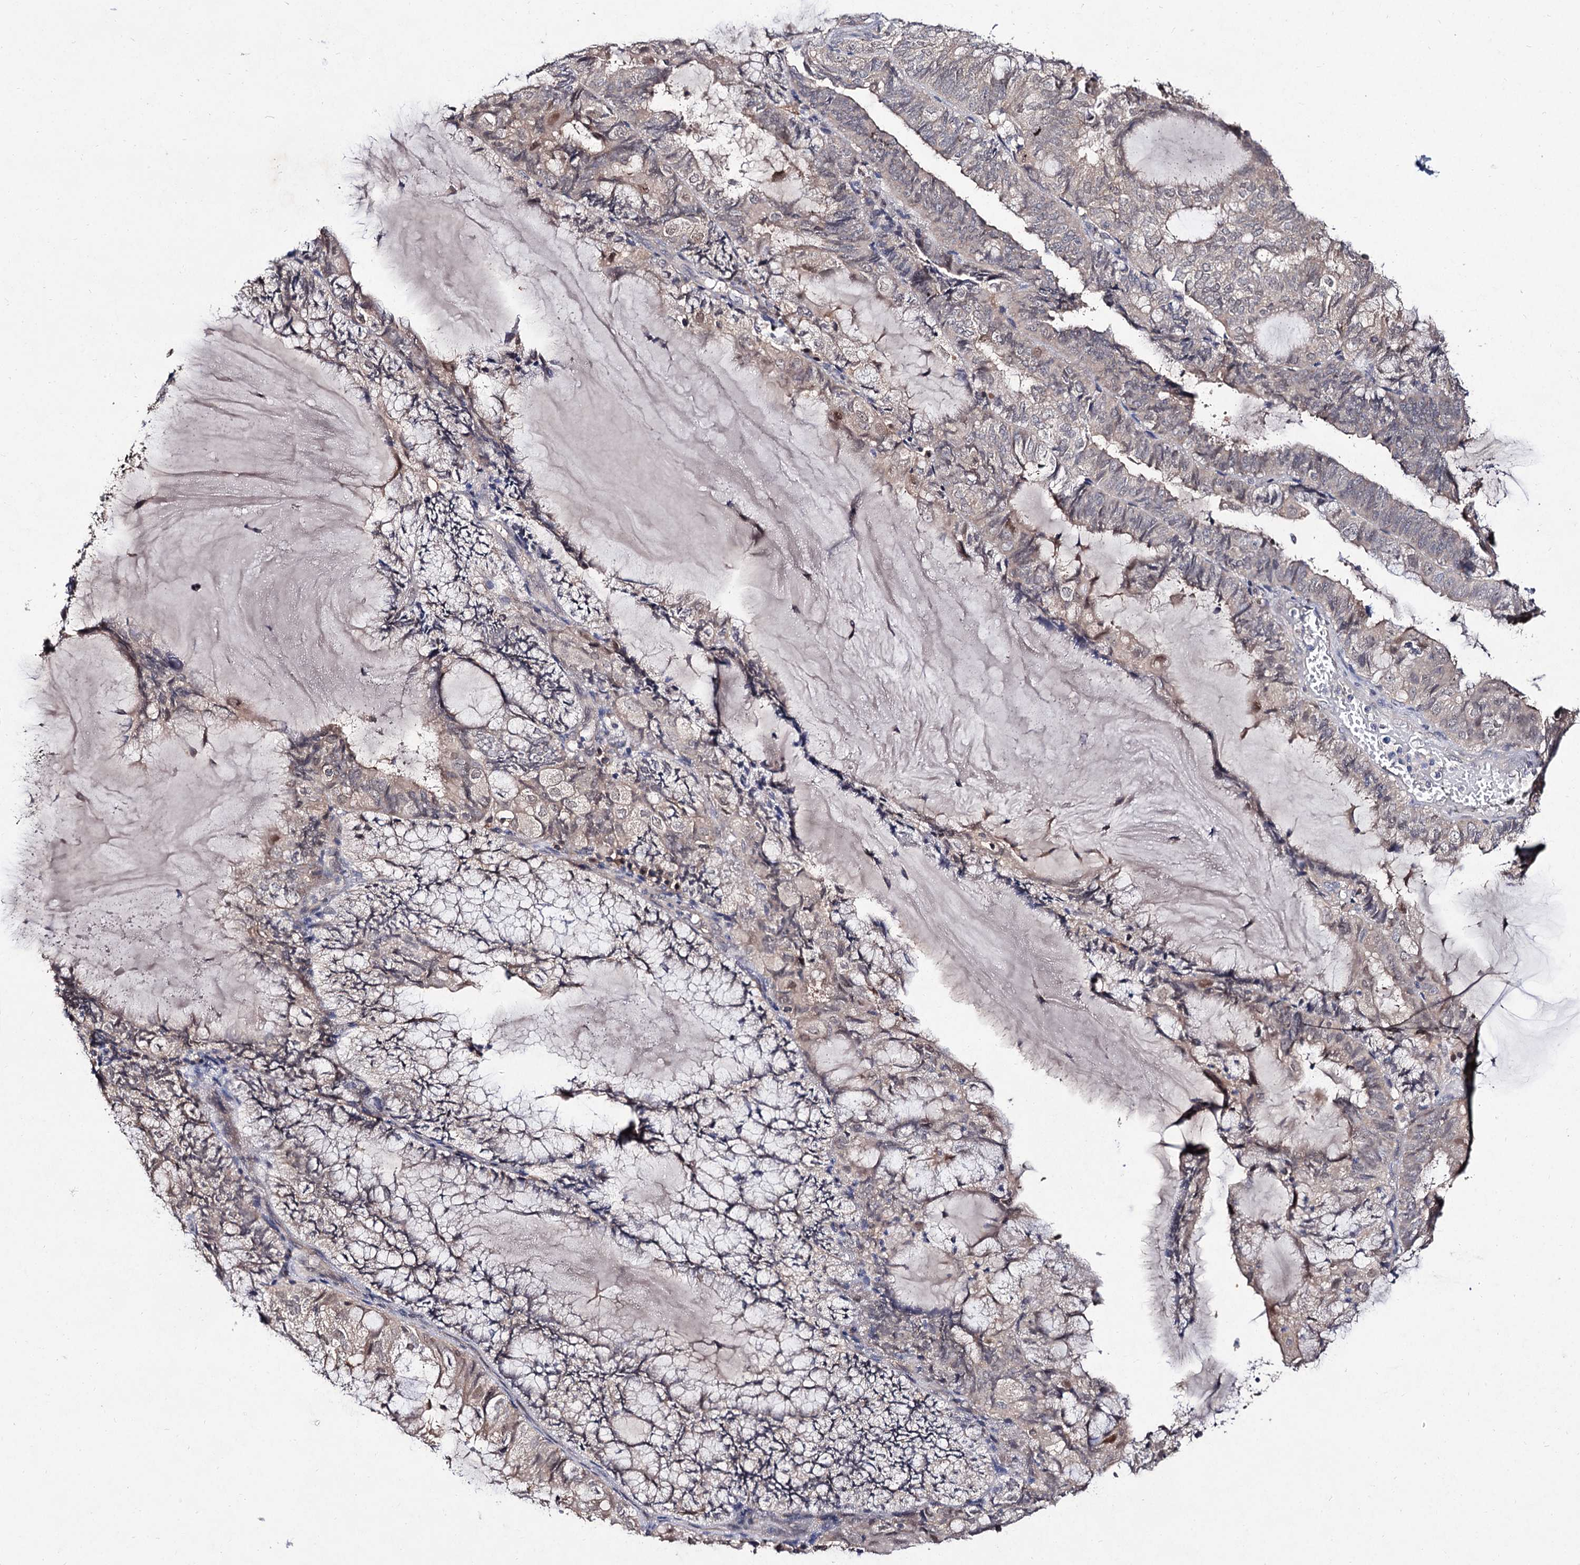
{"staining": {"intensity": "negative", "quantity": "none", "location": "none"}, "tissue": "endometrial cancer", "cell_type": "Tumor cells", "image_type": "cancer", "snomed": [{"axis": "morphology", "description": "Adenocarcinoma, NOS"}, {"axis": "topography", "description": "Endometrium"}], "caption": "The photomicrograph exhibits no staining of tumor cells in adenocarcinoma (endometrial).", "gene": "ACTR6", "patient": {"sex": "female", "age": 81}}